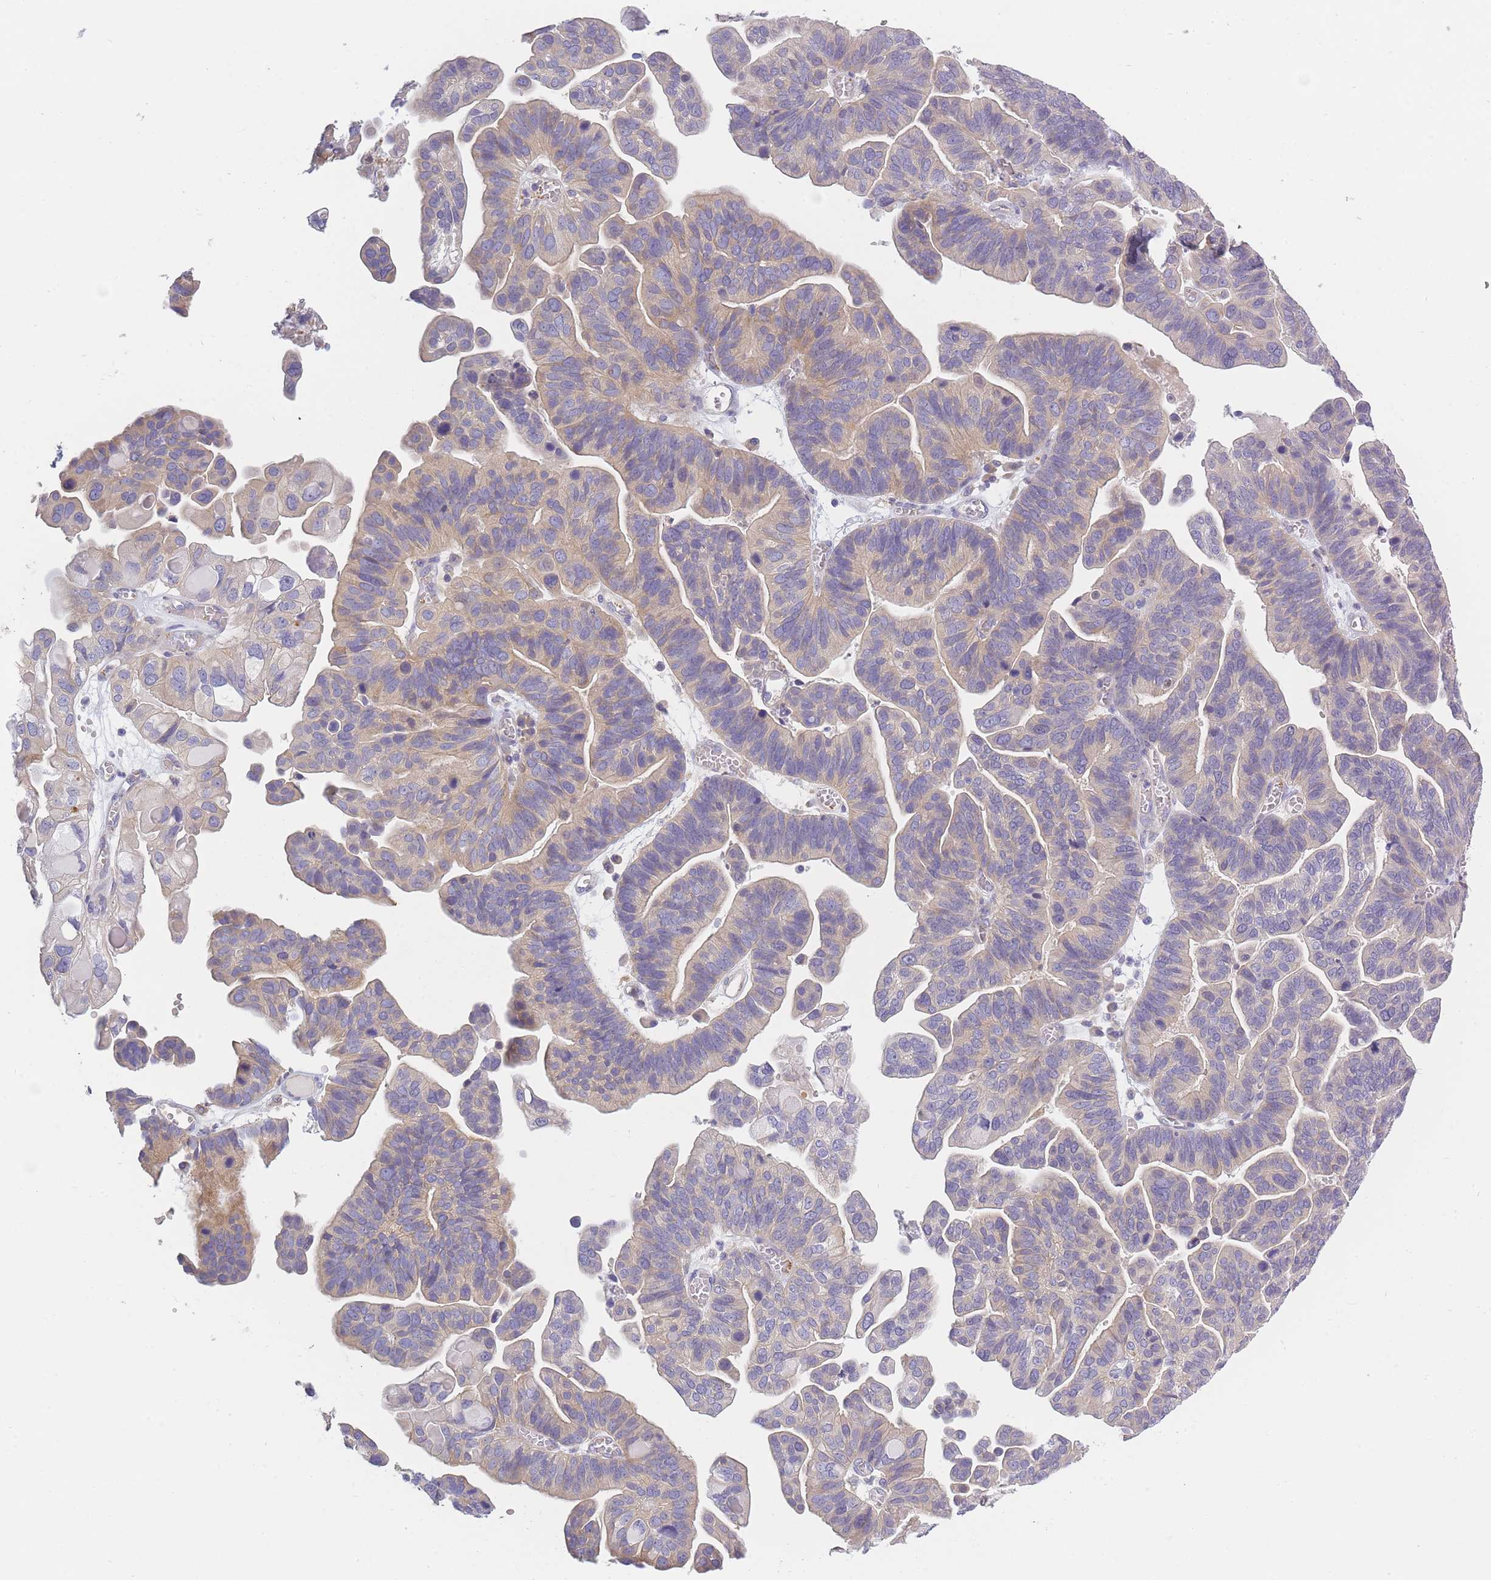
{"staining": {"intensity": "weak", "quantity": "<25%", "location": "cytoplasmic/membranous"}, "tissue": "ovarian cancer", "cell_type": "Tumor cells", "image_type": "cancer", "snomed": [{"axis": "morphology", "description": "Cystadenocarcinoma, serous, NOS"}, {"axis": "topography", "description": "Ovary"}], "caption": "This is a image of immunohistochemistry (IHC) staining of ovarian serous cystadenocarcinoma, which shows no staining in tumor cells. Nuclei are stained in blue.", "gene": "AP3M2", "patient": {"sex": "female", "age": 56}}